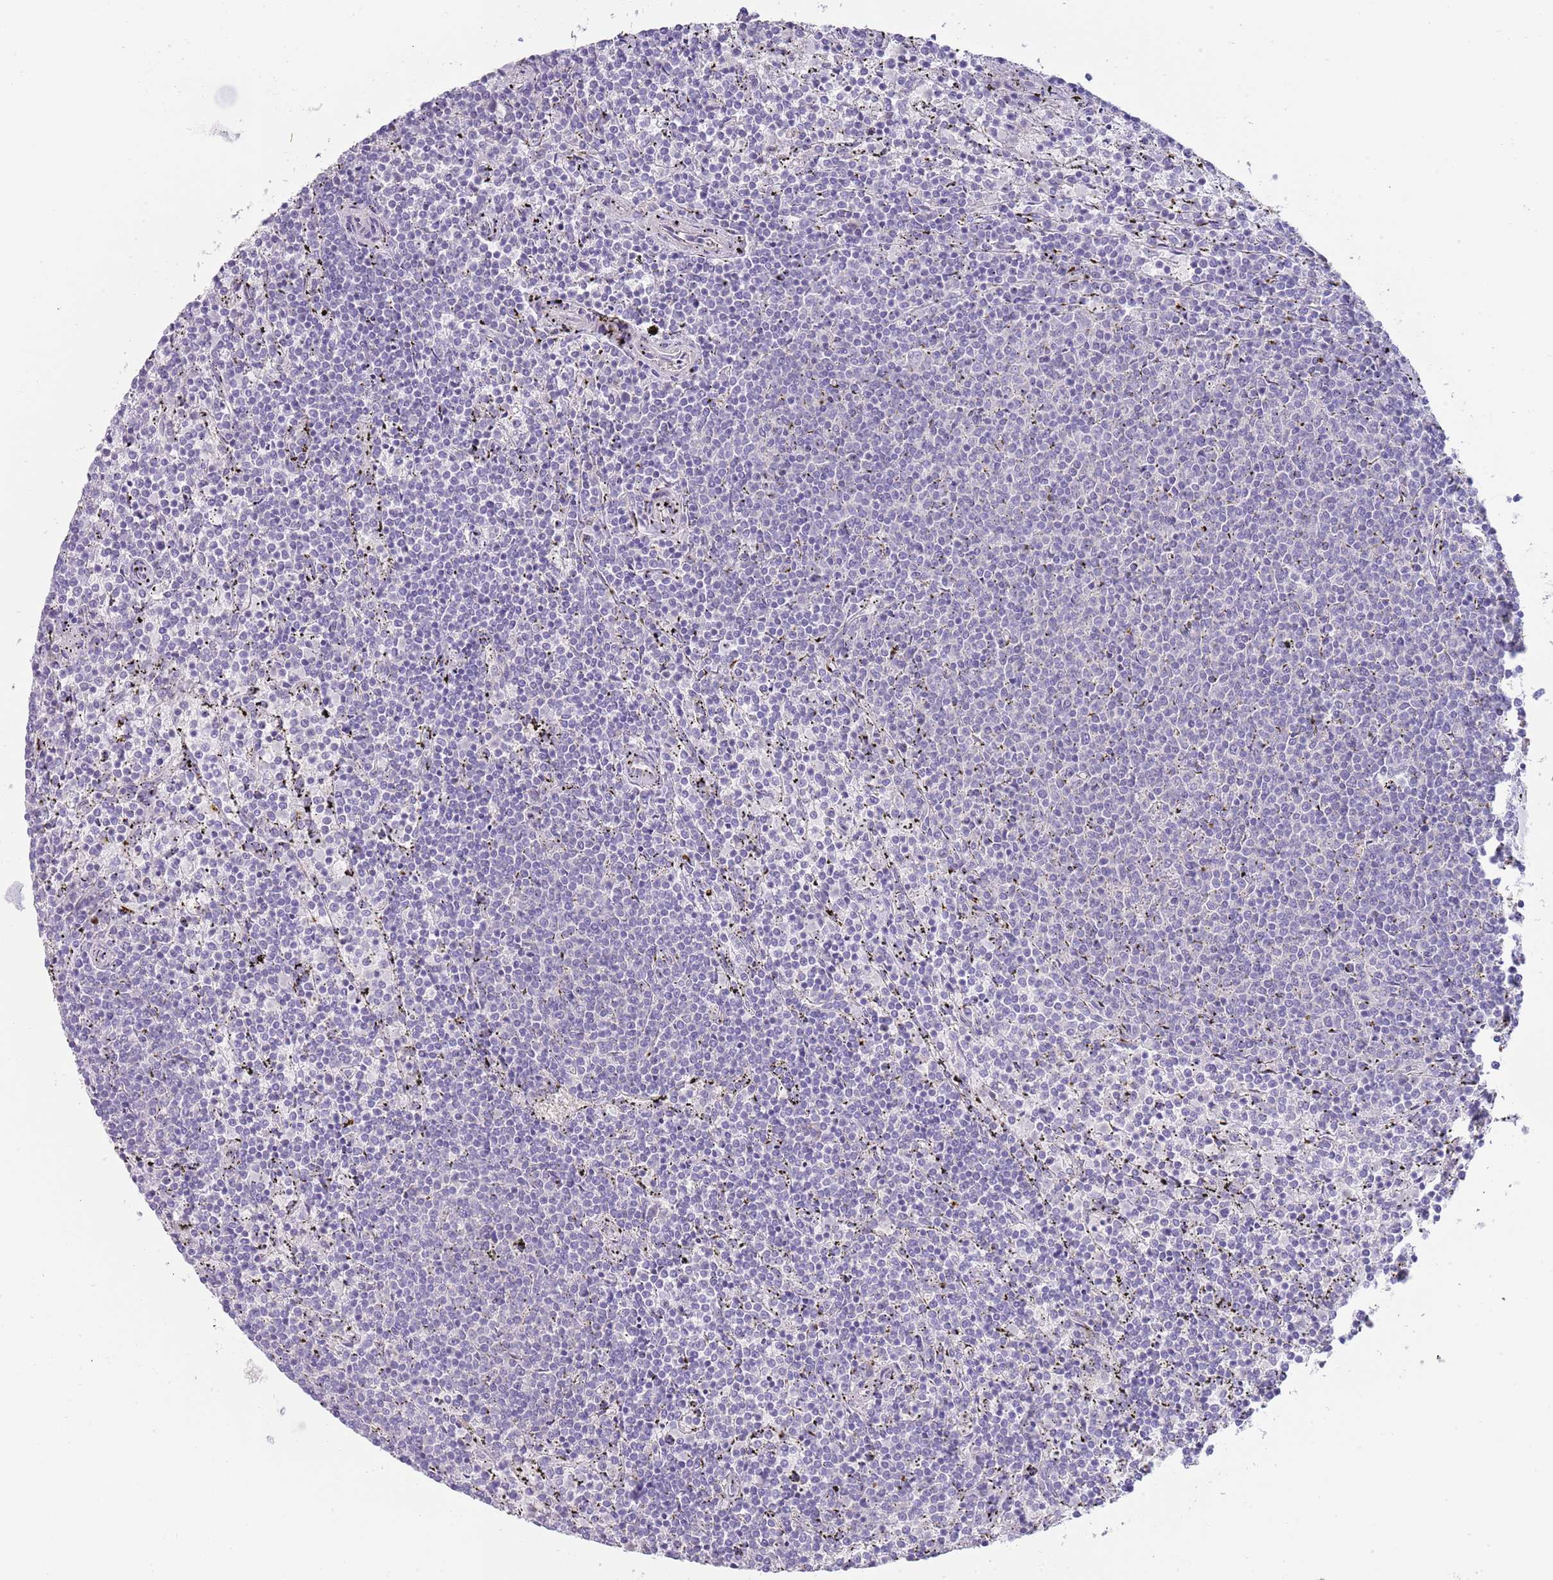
{"staining": {"intensity": "negative", "quantity": "none", "location": "none"}, "tissue": "lymphoma", "cell_type": "Tumor cells", "image_type": "cancer", "snomed": [{"axis": "morphology", "description": "Malignant lymphoma, non-Hodgkin's type, Low grade"}, {"axis": "topography", "description": "Spleen"}], "caption": "An IHC histopathology image of lymphoma is shown. There is no staining in tumor cells of lymphoma. The staining is performed using DAB brown chromogen with nuclei counter-stained in using hematoxylin.", "gene": "PIMREG", "patient": {"sex": "female", "age": 50}}